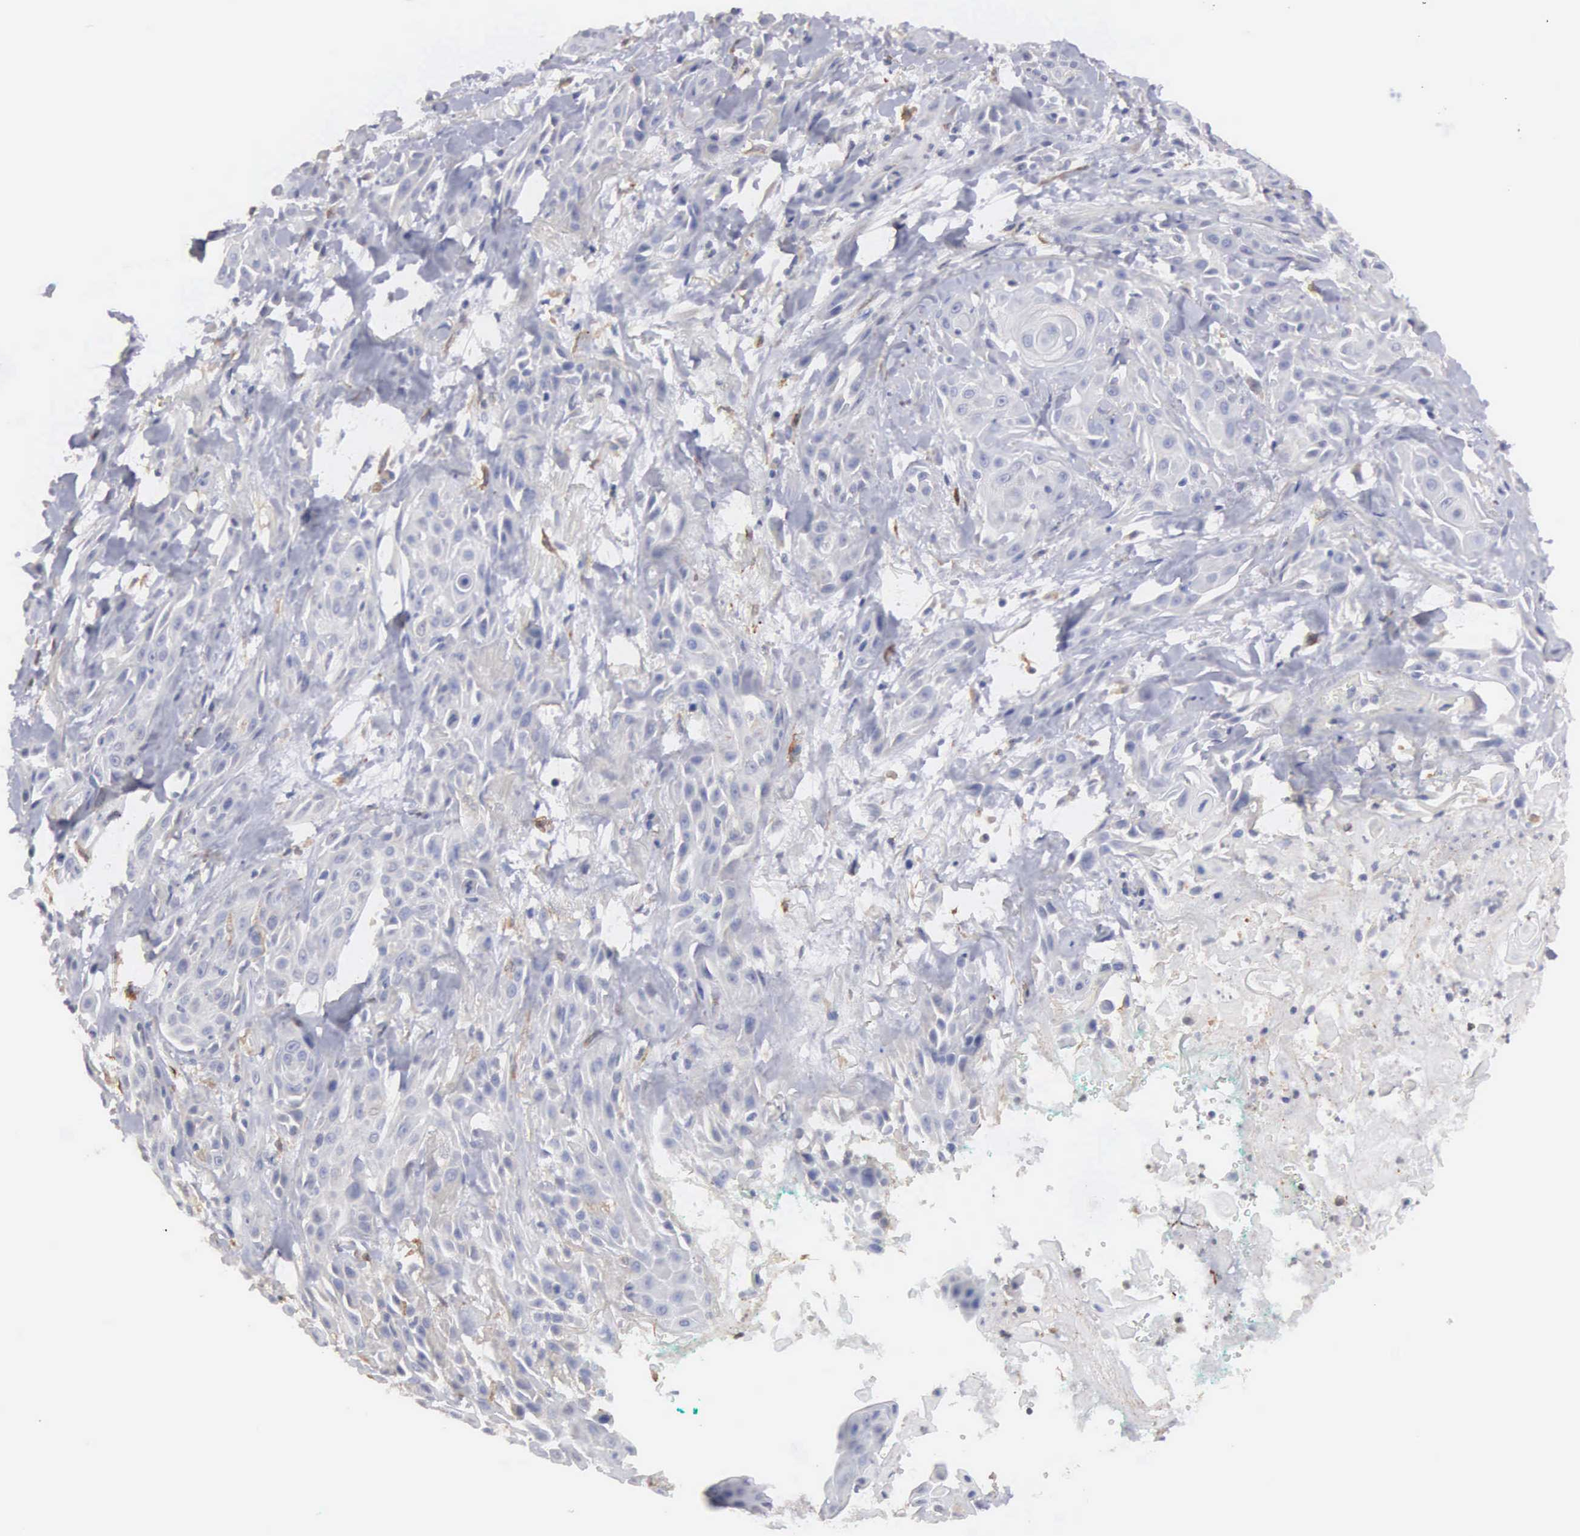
{"staining": {"intensity": "negative", "quantity": "none", "location": "none"}, "tissue": "skin cancer", "cell_type": "Tumor cells", "image_type": "cancer", "snomed": [{"axis": "morphology", "description": "Squamous cell carcinoma, NOS"}, {"axis": "topography", "description": "Skin"}, {"axis": "topography", "description": "Anal"}], "caption": "Micrograph shows no significant protein staining in tumor cells of skin squamous cell carcinoma. (Stains: DAB immunohistochemistry (IHC) with hematoxylin counter stain, Microscopy: brightfield microscopy at high magnification).", "gene": "LIN52", "patient": {"sex": "male", "age": 64}}